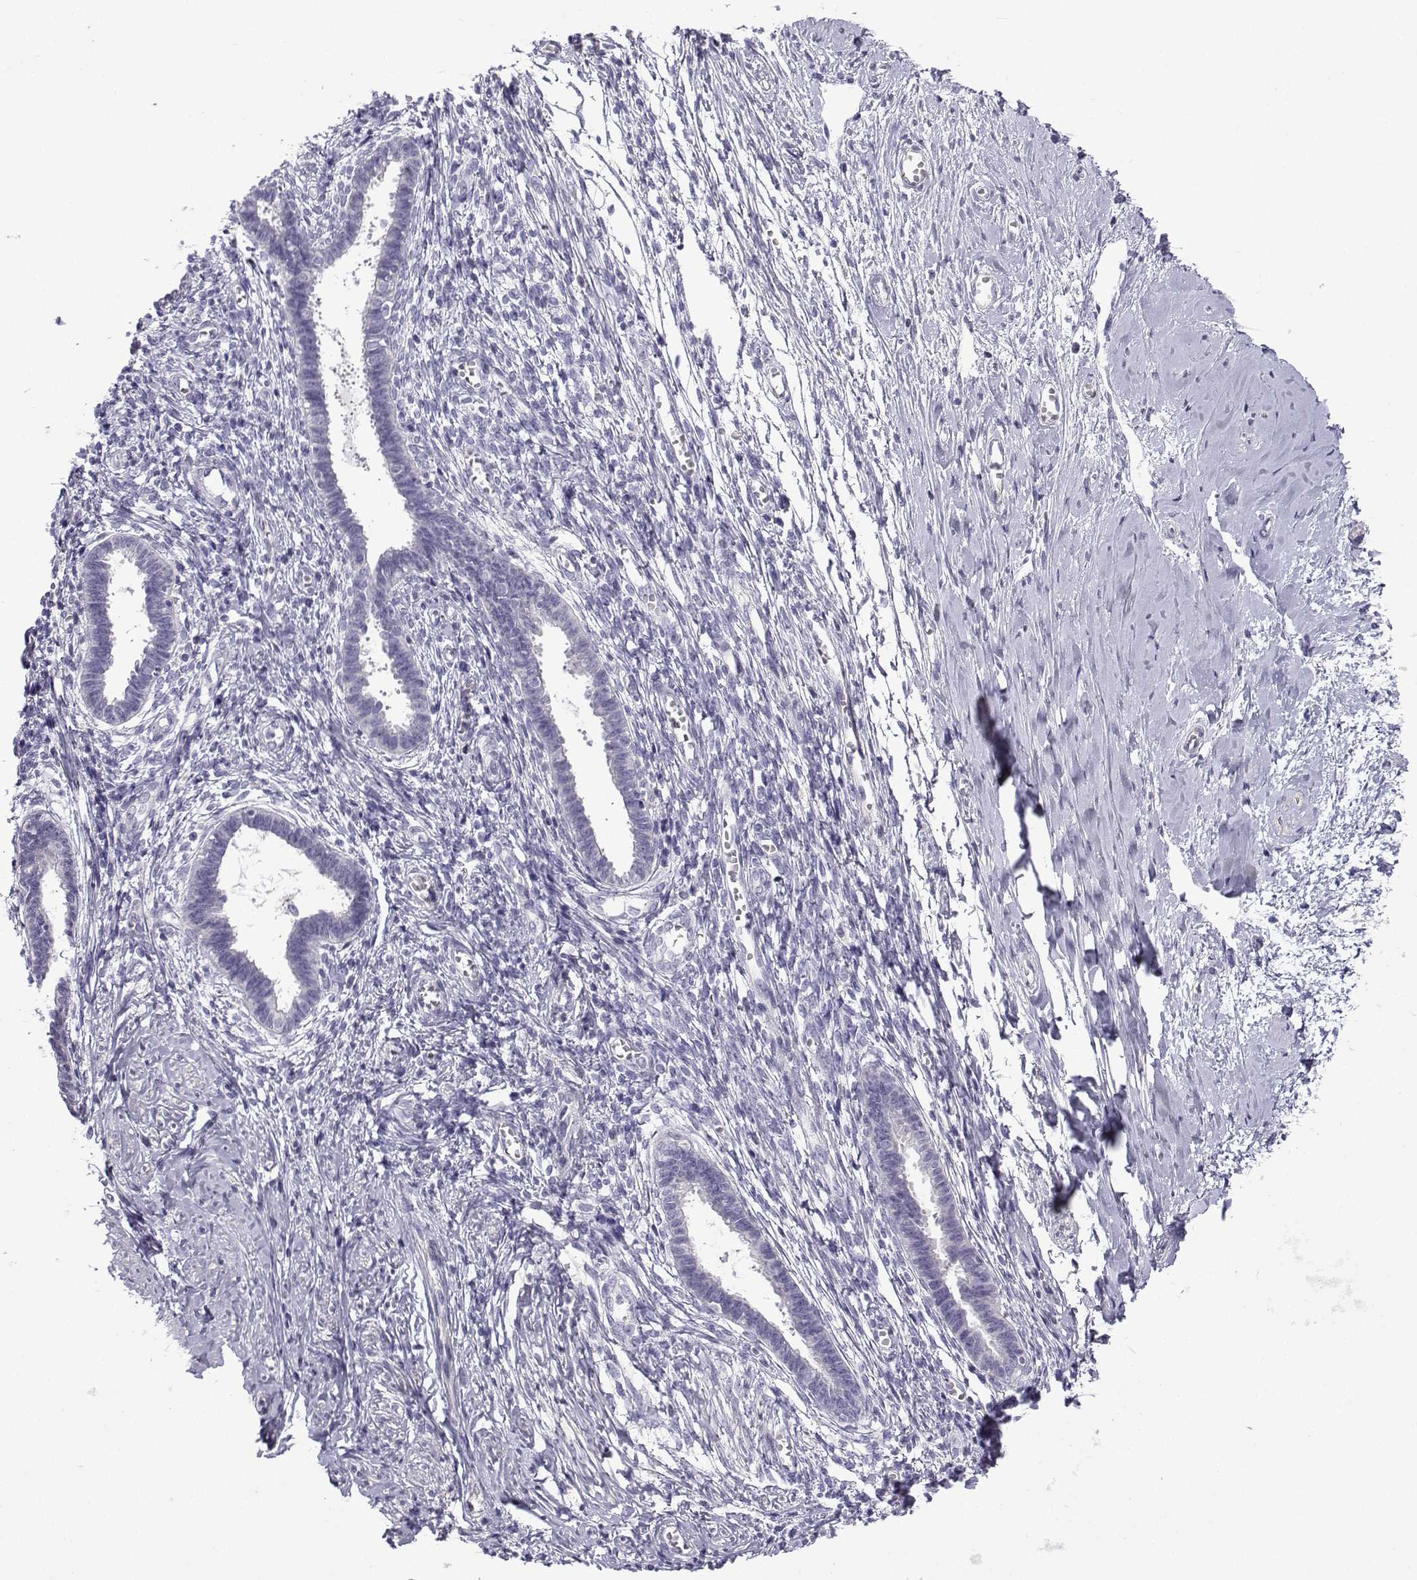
{"staining": {"intensity": "negative", "quantity": "none", "location": "none"}, "tissue": "endometrium", "cell_type": "Cells in endometrial stroma", "image_type": "normal", "snomed": [{"axis": "morphology", "description": "Normal tissue, NOS"}, {"axis": "topography", "description": "Cervix"}, {"axis": "topography", "description": "Endometrium"}], "caption": "There is no significant expression in cells in endometrial stroma of endometrium. Nuclei are stained in blue.", "gene": "SPACA7", "patient": {"sex": "female", "age": 37}}